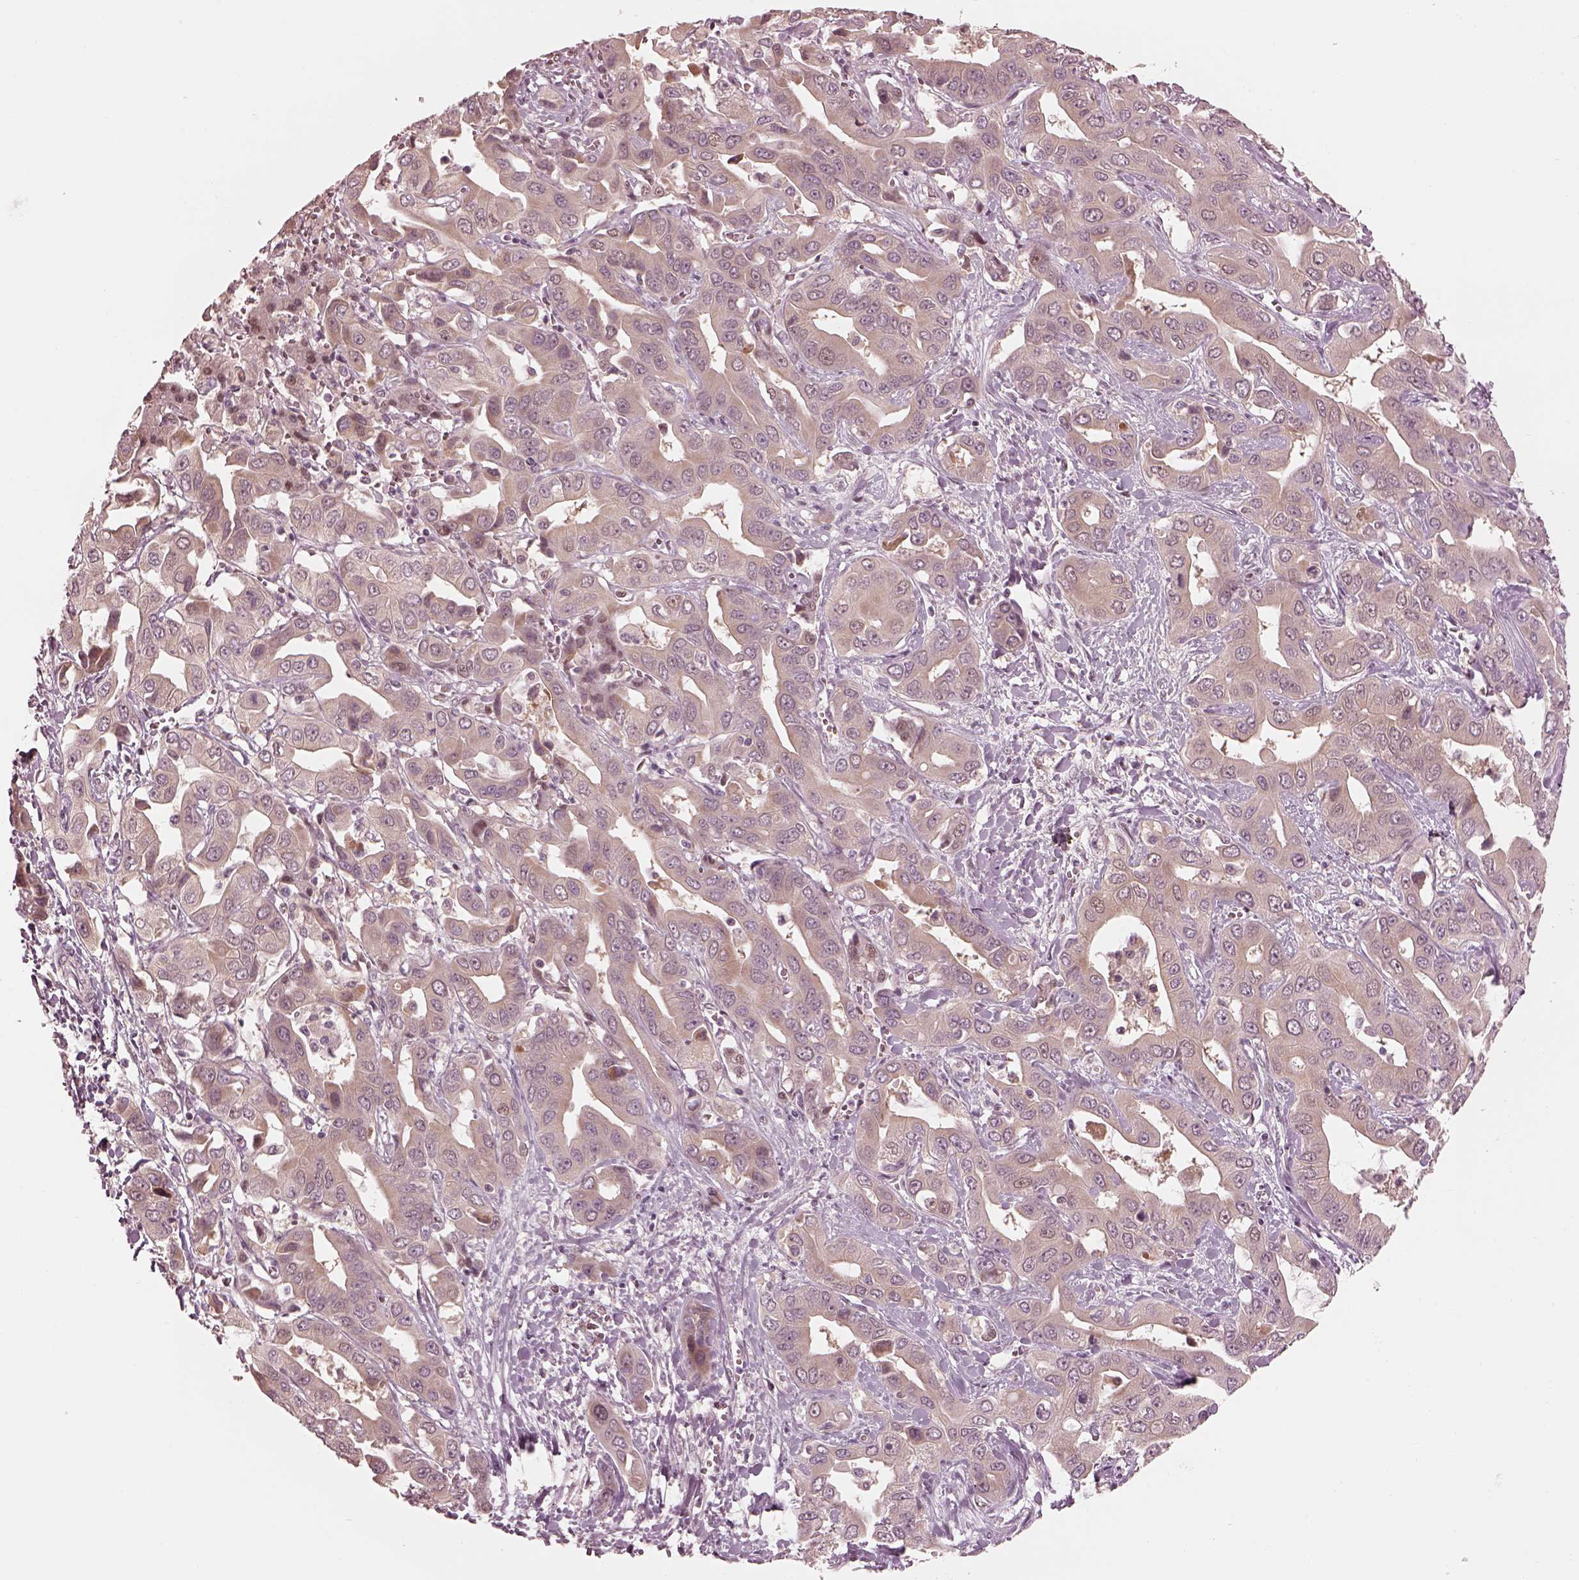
{"staining": {"intensity": "weak", "quantity": "<25%", "location": "cytoplasmic/membranous"}, "tissue": "liver cancer", "cell_type": "Tumor cells", "image_type": "cancer", "snomed": [{"axis": "morphology", "description": "Cholangiocarcinoma"}, {"axis": "topography", "description": "Liver"}], "caption": "This is a micrograph of IHC staining of cholangiocarcinoma (liver), which shows no expression in tumor cells. (DAB IHC visualized using brightfield microscopy, high magnification).", "gene": "IQCB1", "patient": {"sex": "female", "age": 52}}